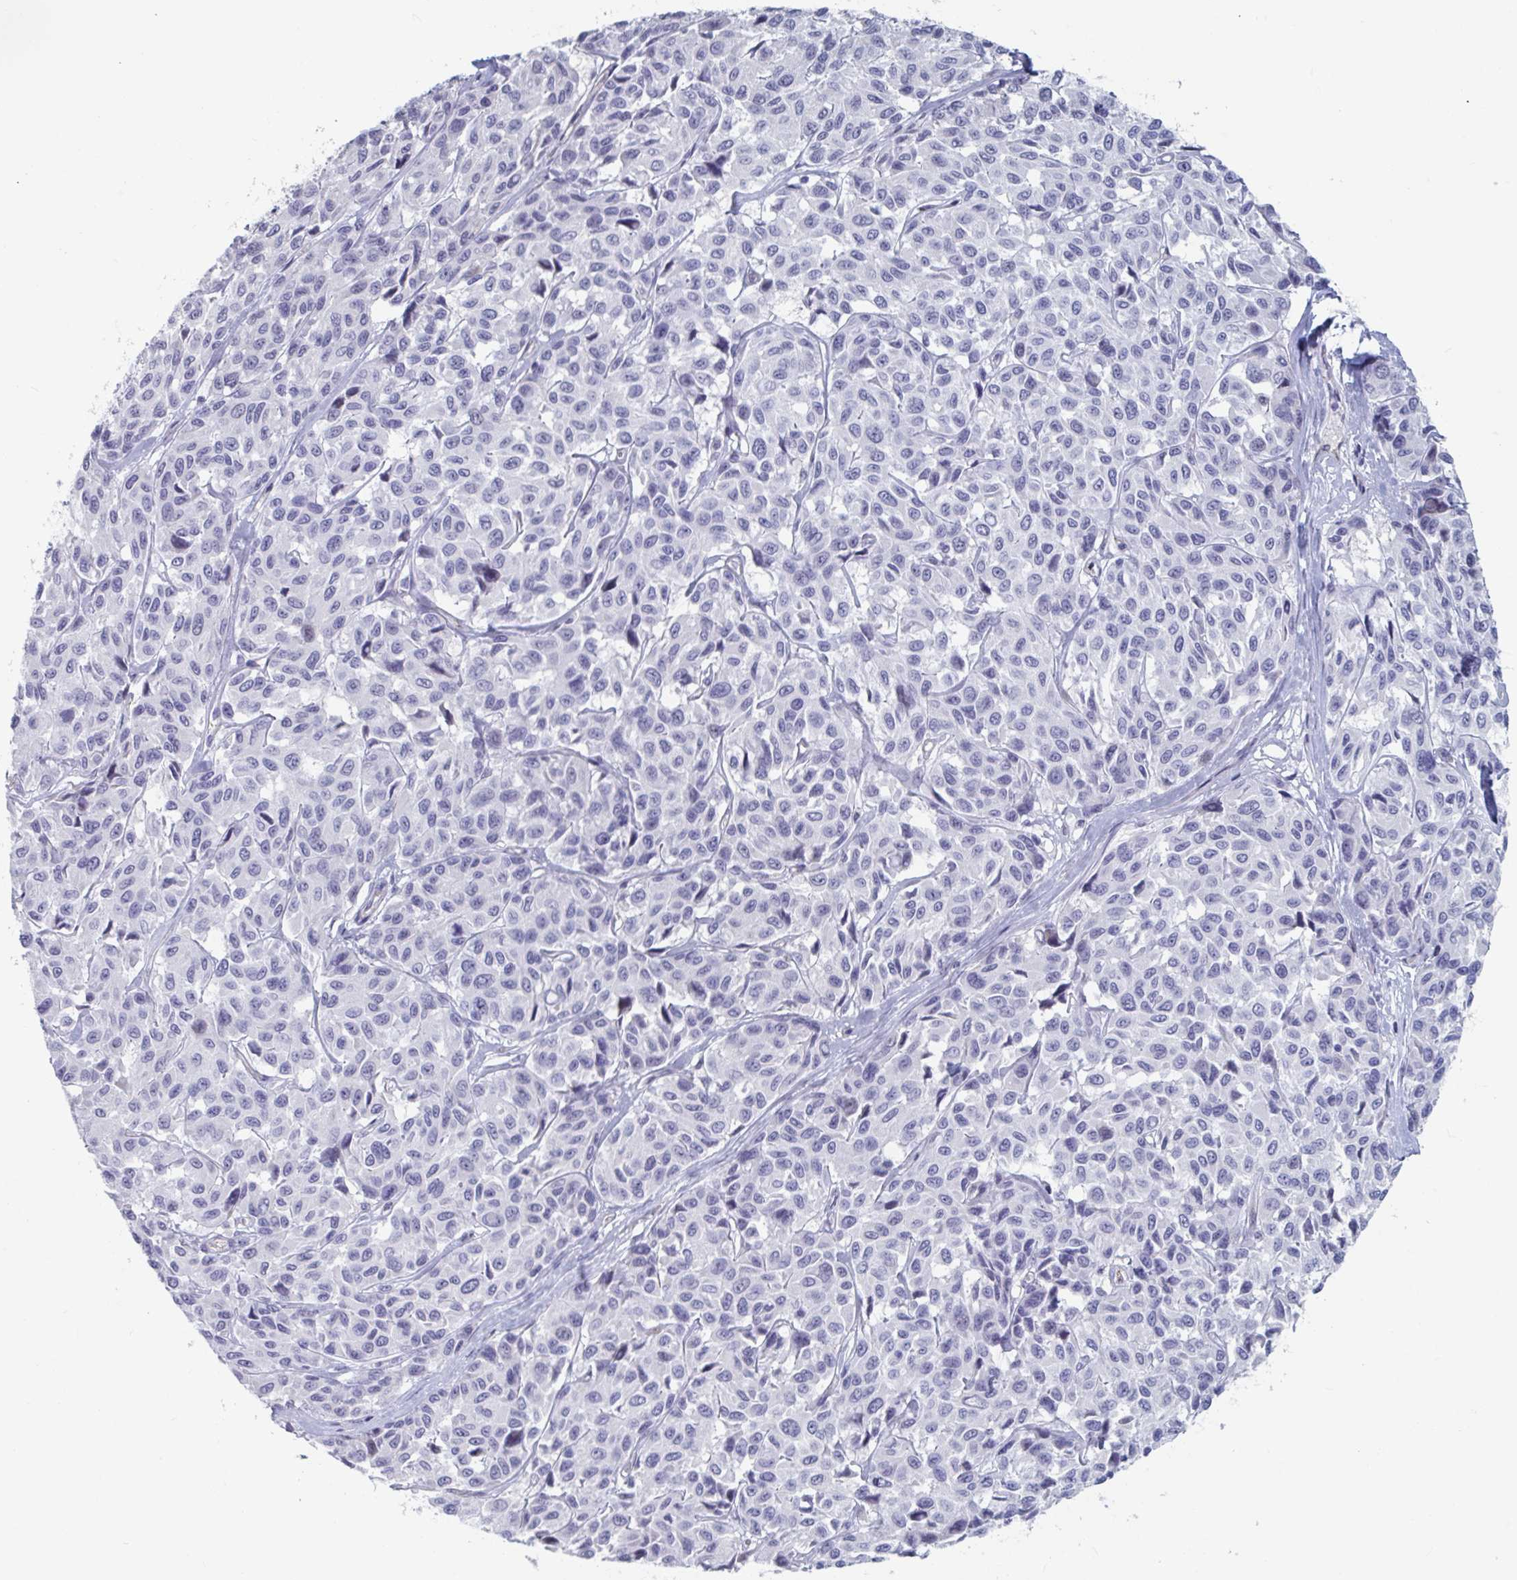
{"staining": {"intensity": "negative", "quantity": "none", "location": "none"}, "tissue": "melanoma", "cell_type": "Tumor cells", "image_type": "cancer", "snomed": [{"axis": "morphology", "description": "Malignant melanoma, NOS"}, {"axis": "topography", "description": "Skin"}], "caption": "A high-resolution histopathology image shows immunohistochemistry staining of melanoma, which shows no significant expression in tumor cells. The staining was performed using DAB to visualize the protein expression in brown, while the nuclei were stained in blue with hematoxylin (Magnification: 20x).", "gene": "FOXA1", "patient": {"sex": "female", "age": 66}}